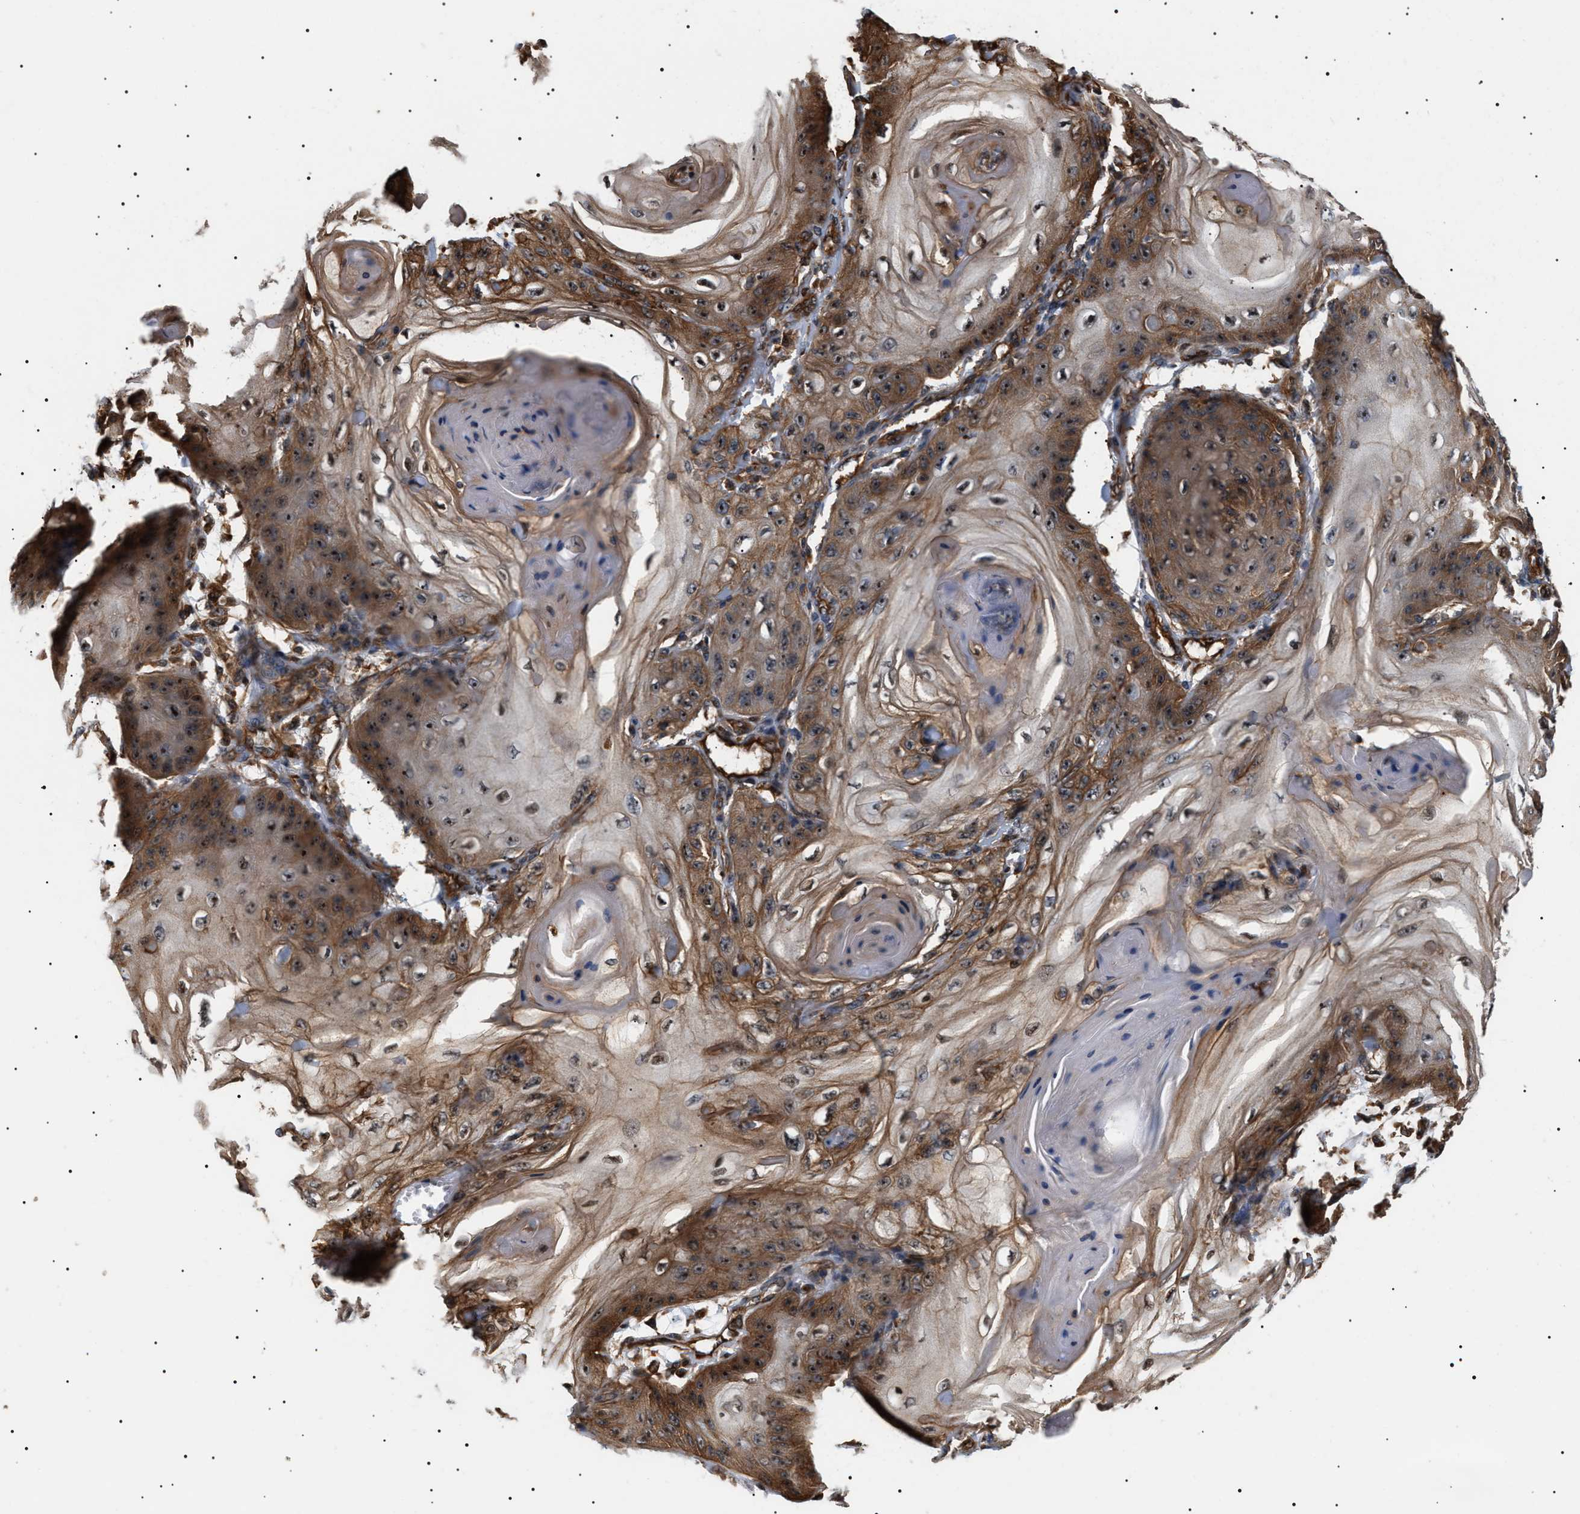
{"staining": {"intensity": "moderate", "quantity": "25%-75%", "location": "cytoplasmic/membranous,nuclear"}, "tissue": "skin cancer", "cell_type": "Tumor cells", "image_type": "cancer", "snomed": [{"axis": "morphology", "description": "Squamous cell carcinoma, NOS"}, {"axis": "topography", "description": "Skin"}], "caption": "Protein expression analysis of skin squamous cell carcinoma exhibits moderate cytoplasmic/membranous and nuclear expression in approximately 25%-75% of tumor cells. (brown staining indicates protein expression, while blue staining denotes nuclei).", "gene": "SH3GLB2", "patient": {"sex": "male", "age": 74}}